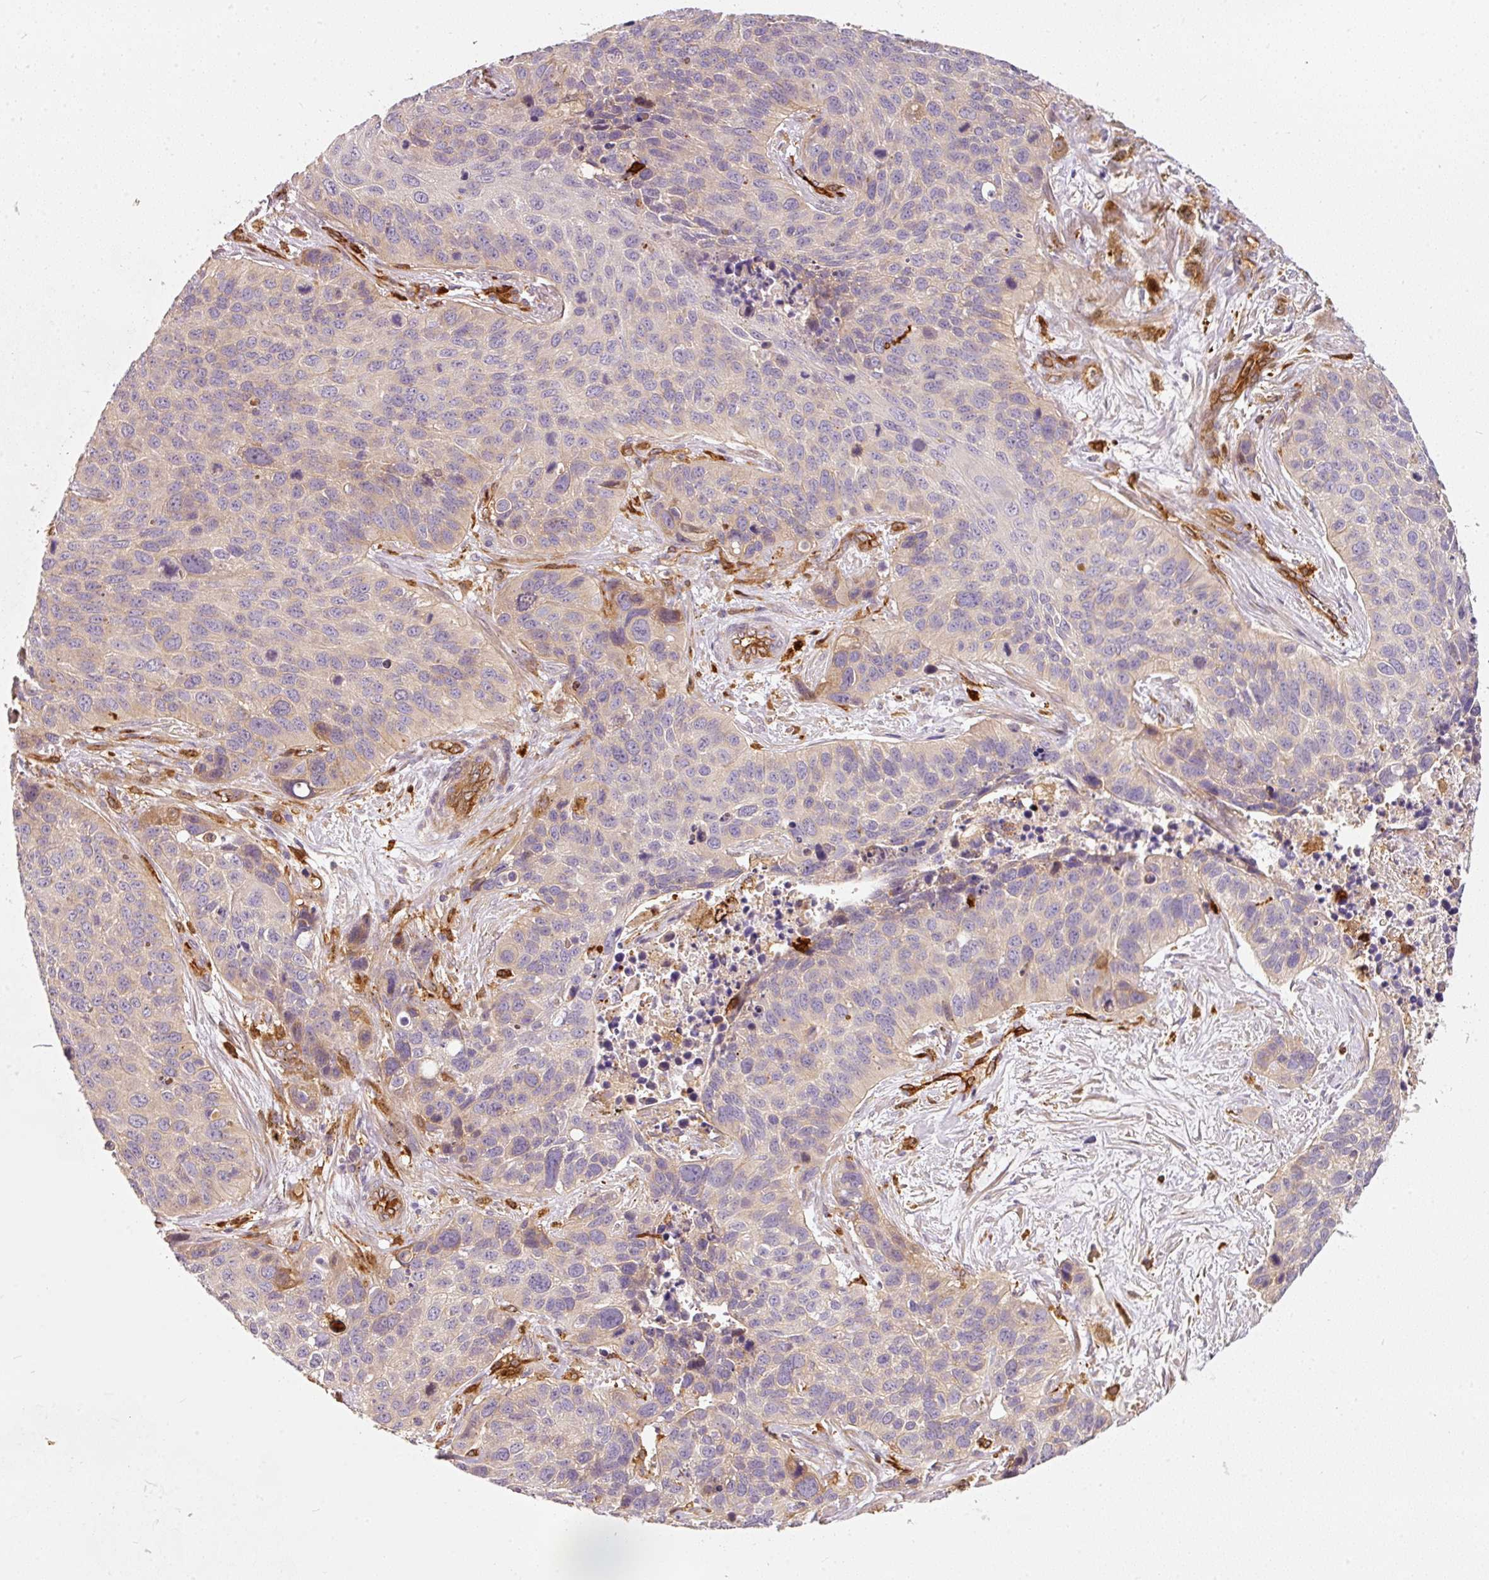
{"staining": {"intensity": "negative", "quantity": "none", "location": "none"}, "tissue": "lung cancer", "cell_type": "Tumor cells", "image_type": "cancer", "snomed": [{"axis": "morphology", "description": "Squamous cell carcinoma, NOS"}, {"axis": "topography", "description": "Lung"}], "caption": "Lung cancer was stained to show a protein in brown. There is no significant staining in tumor cells. (DAB (3,3'-diaminobenzidine) IHC with hematoxylin counter stain).", "gene": "IQGAP2", "patient": {"sex": "male", "age": 62}}